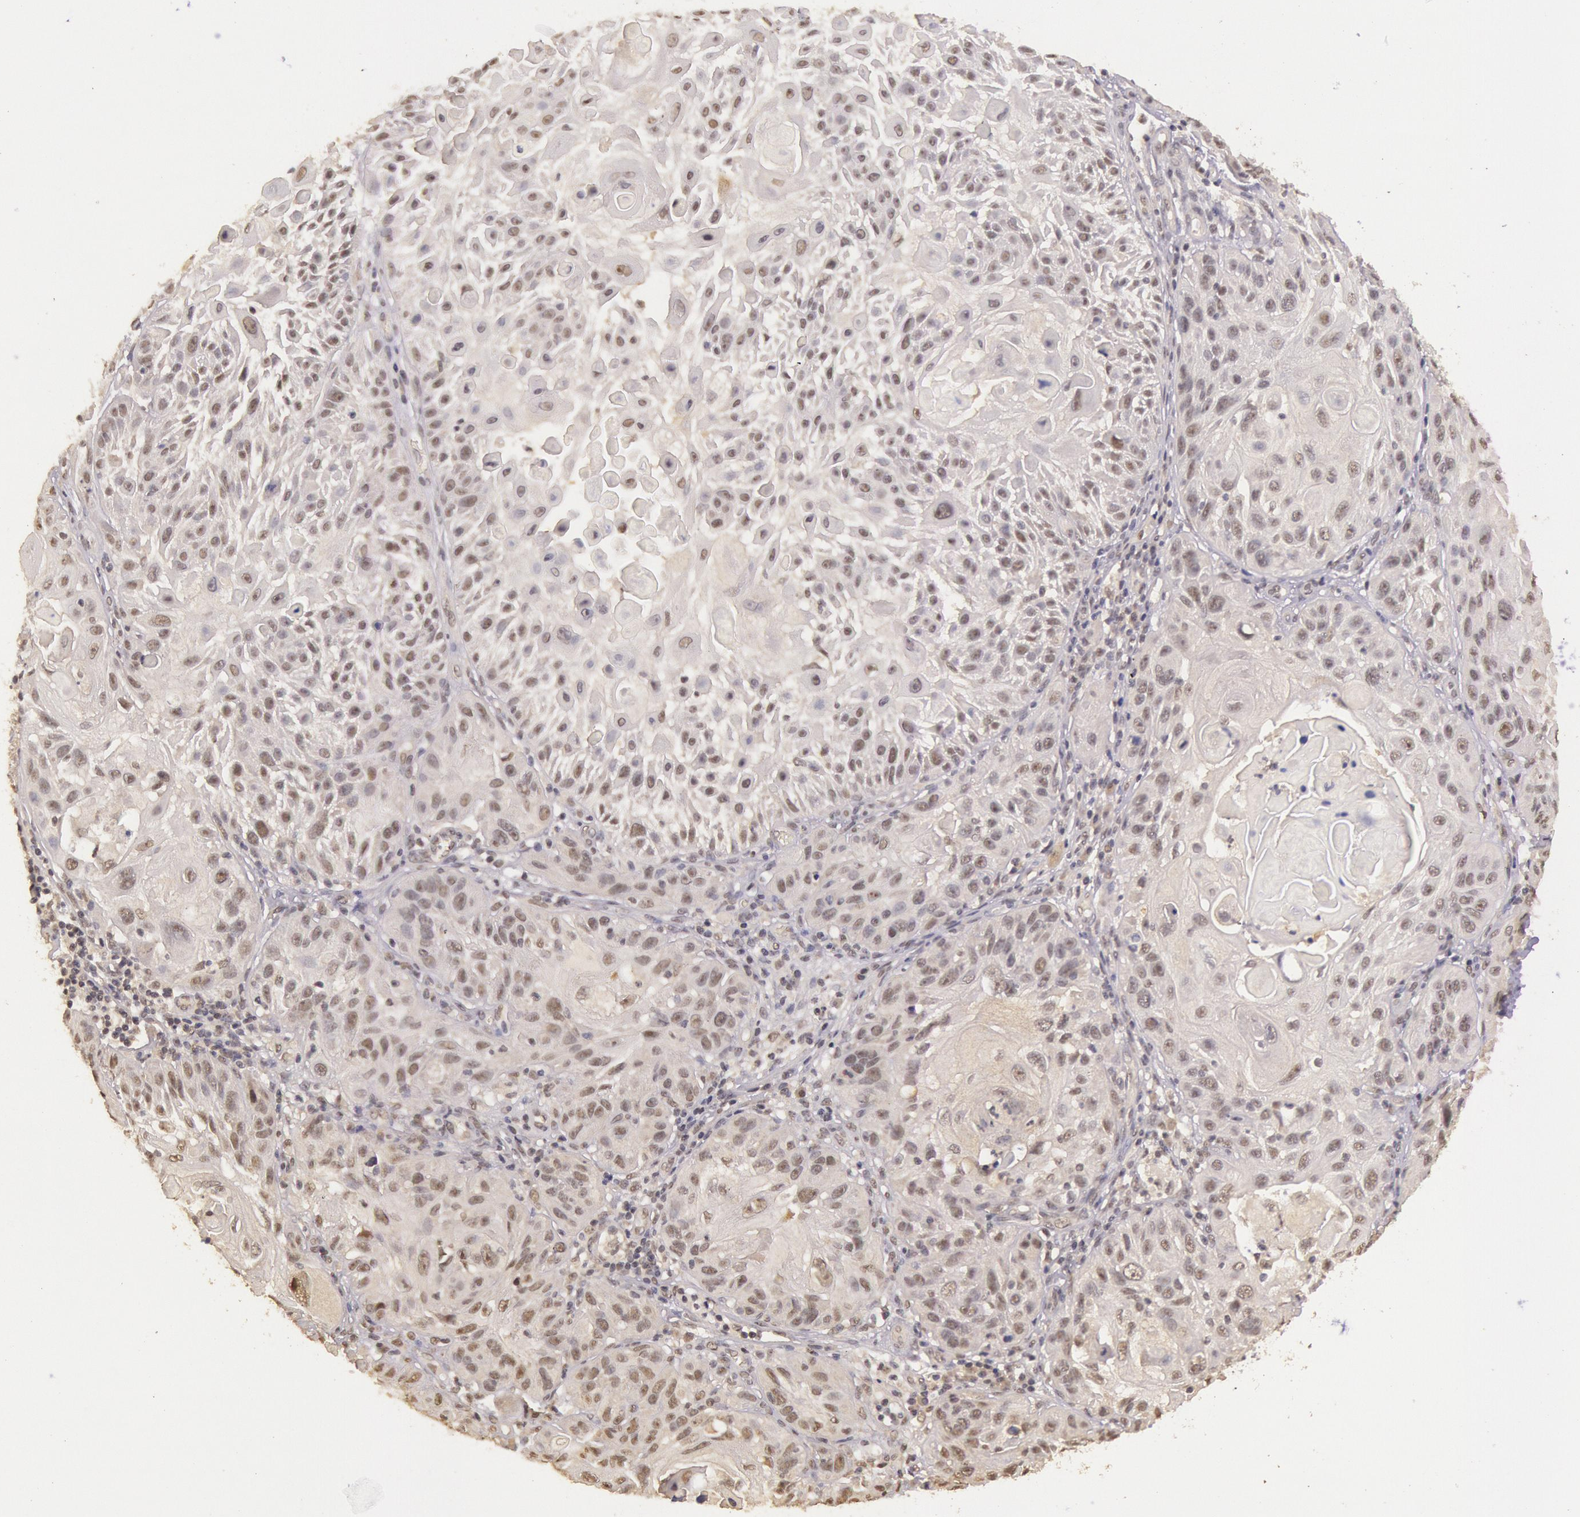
{"staining": {"intensity": "negative", "quantity": "none", "location": "none"}, "tissue": "skin cancer", "cell_type": "Tumor cells", "image_type": "cancer", "snomed": [{"axis": "morphology", "description": "Squamous cell carcinoma, NOS"}, {"axis": "topography", "description": "Skin"}], "caption": "Immunohistochemical staining of squamous cell carcinoma (skin) shows no significant positivity in tumor cells.", "gene": "RTL10", "patient": {"sex": "female", "age": 89}}